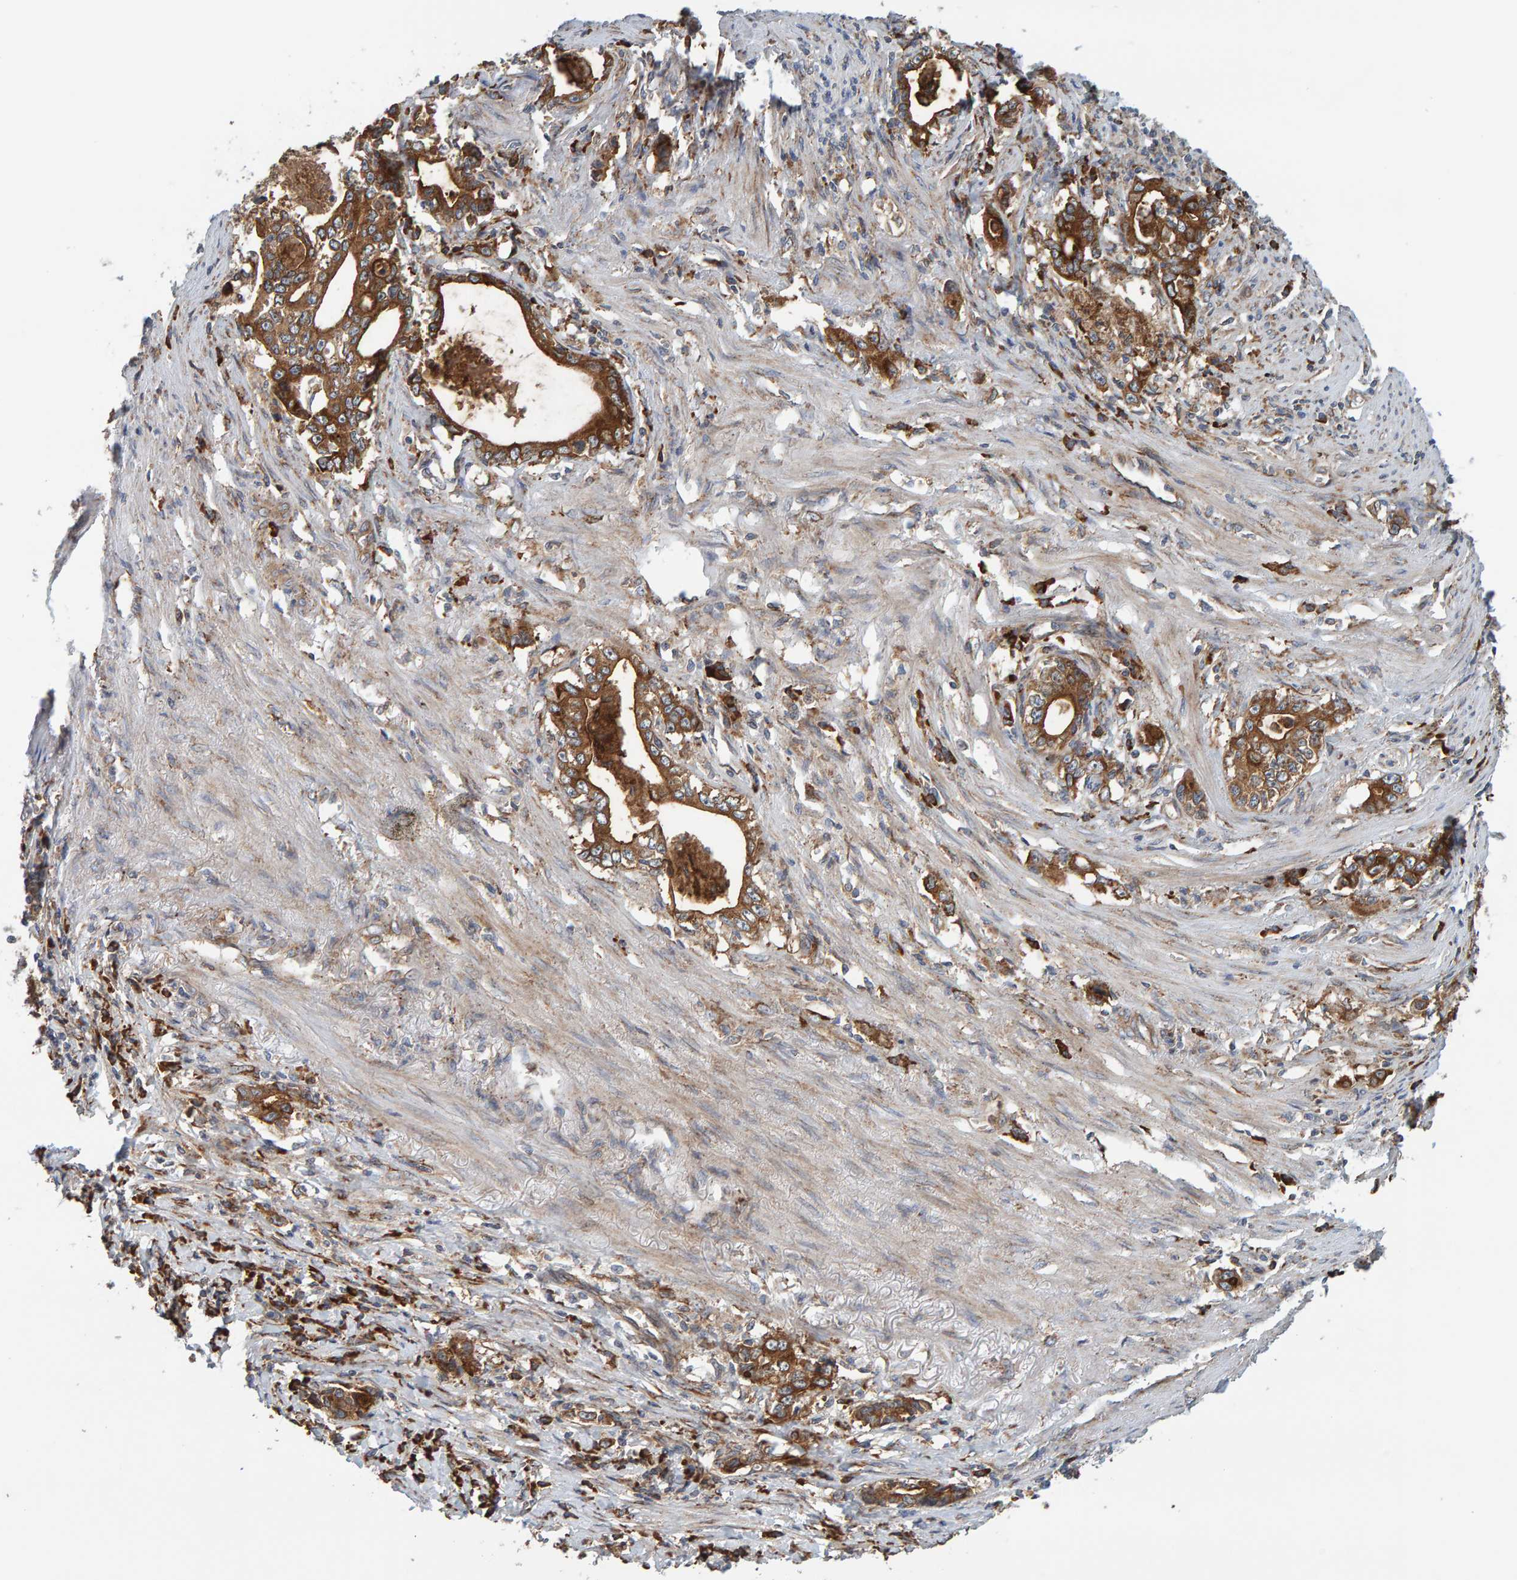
{"staining": {"intensity": "strong", "quantity": ">75%", "location": "cytoplasmic/membranous"}, "tissue": "stomach cancer", "cell_type": "Tumor cells", "image_type": "cancer", "snomed": [{"axis": "morphology", "description": "Adenocarcinoma, NOS"}, {"axis": "topography", "description": "Stomach, lower"}], "caption": "DAB (3,3'-diaminobenzidine) immunohistochemical staining of human stomach cancer shows strong cytoplasmic/membranous protein expression in about >75% of tumor cells.", "gene": "BAIAP2", "patient": {"sex": "female", "age": 72}}